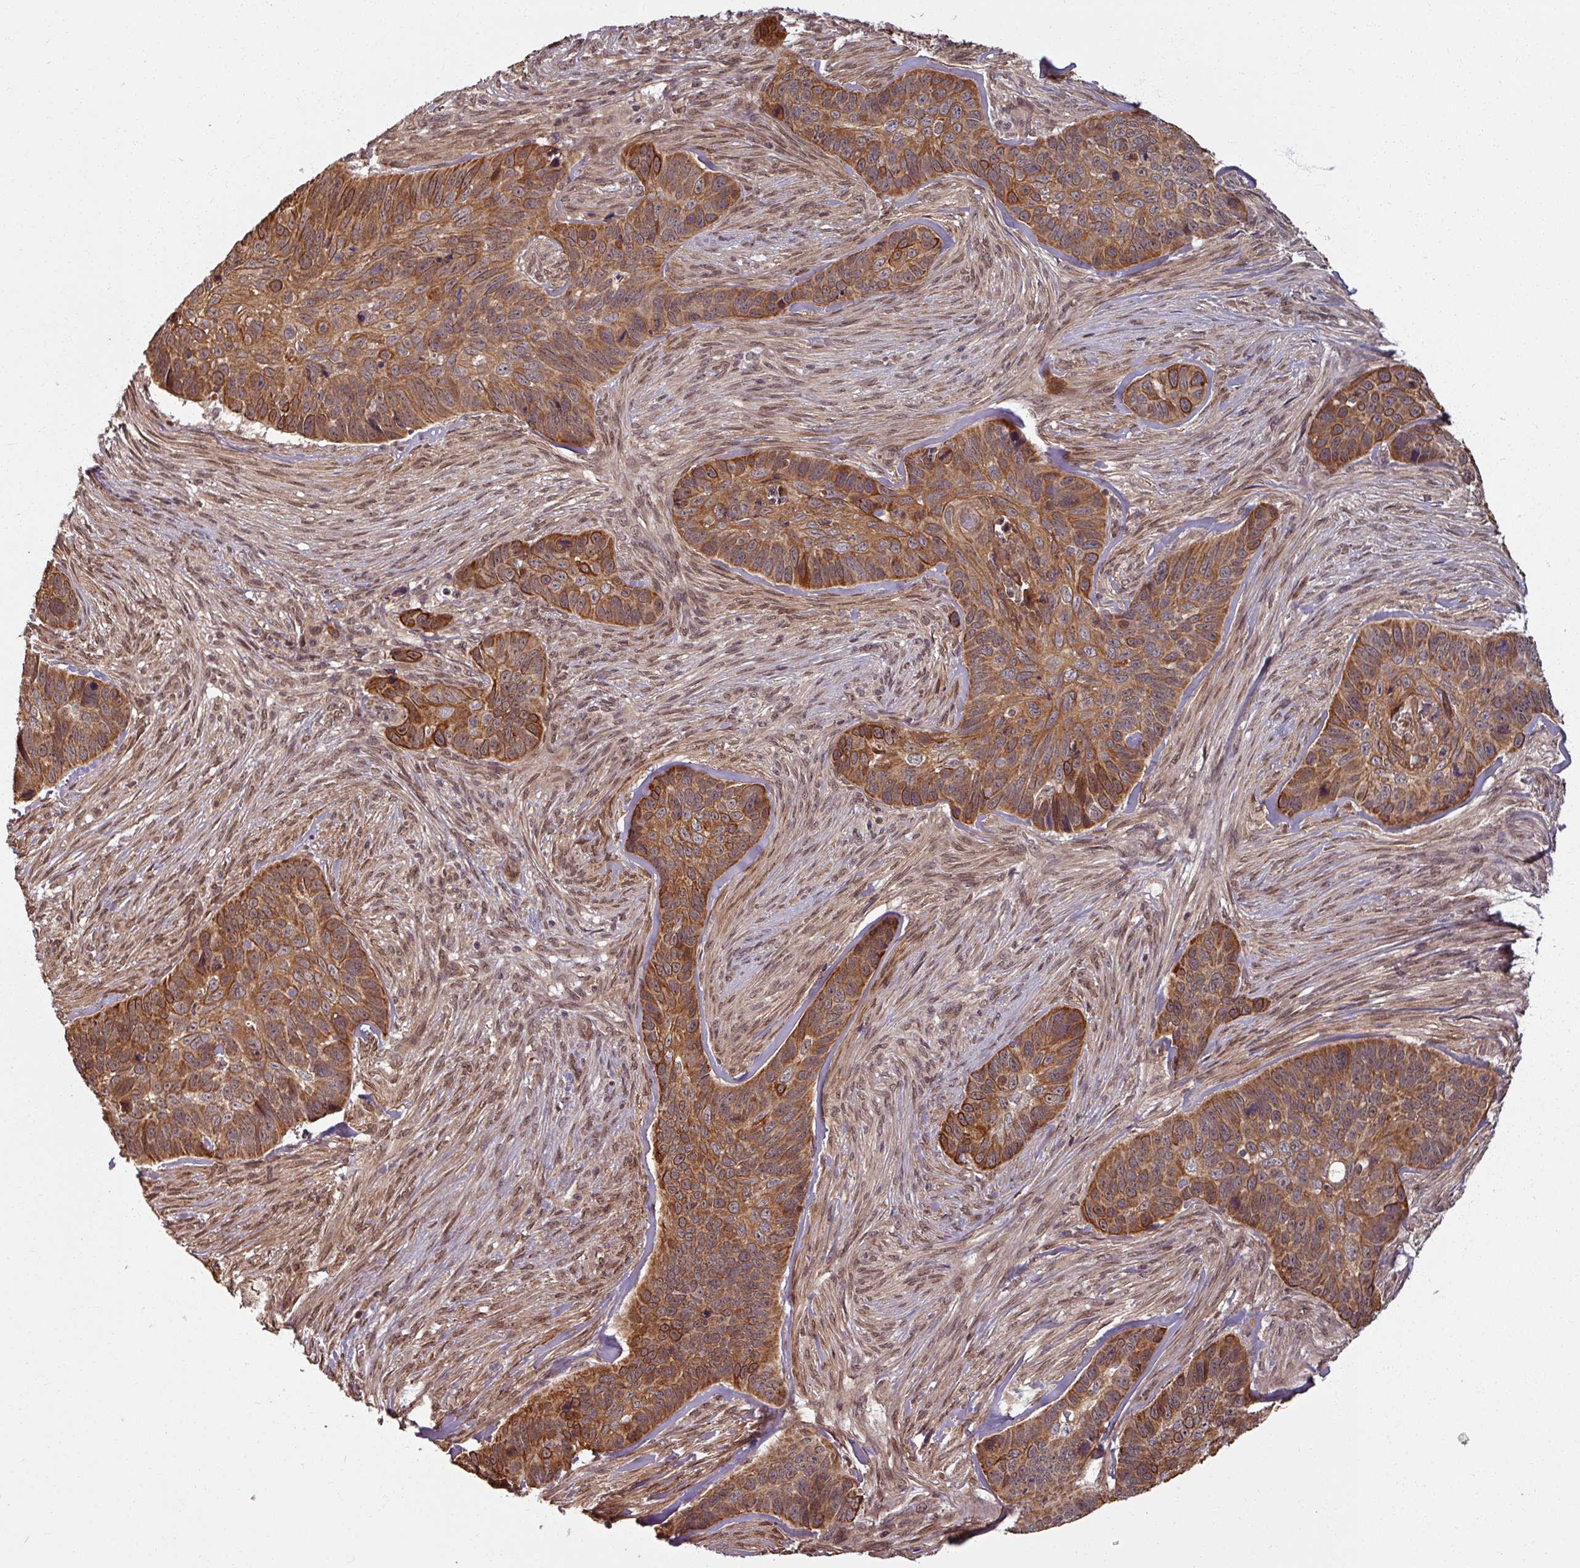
{"staining": {"intensity": "moderate", "quantity": ">75%", "location": "cytoplasmic/membranous"}, "tissue": "skin cancer", "cell_type": "Tumor cells", "image_type": "cancer", "snomed": [{"axis": "morphology", "description": "Basal cell carcinoma"}, {"axis": "topography", "description": "Skin"}], "caption": "Immunohistochemistry (IHC) (DAB (3,3'-diaminobenzidine)) staining of human skin basal cell carcinoma displays moderate cytoplasmic/membranous protein positivity in about >75% of tumor cells.", "gene": "SWI5", "patient": {"sex": "female", "age": 82}}